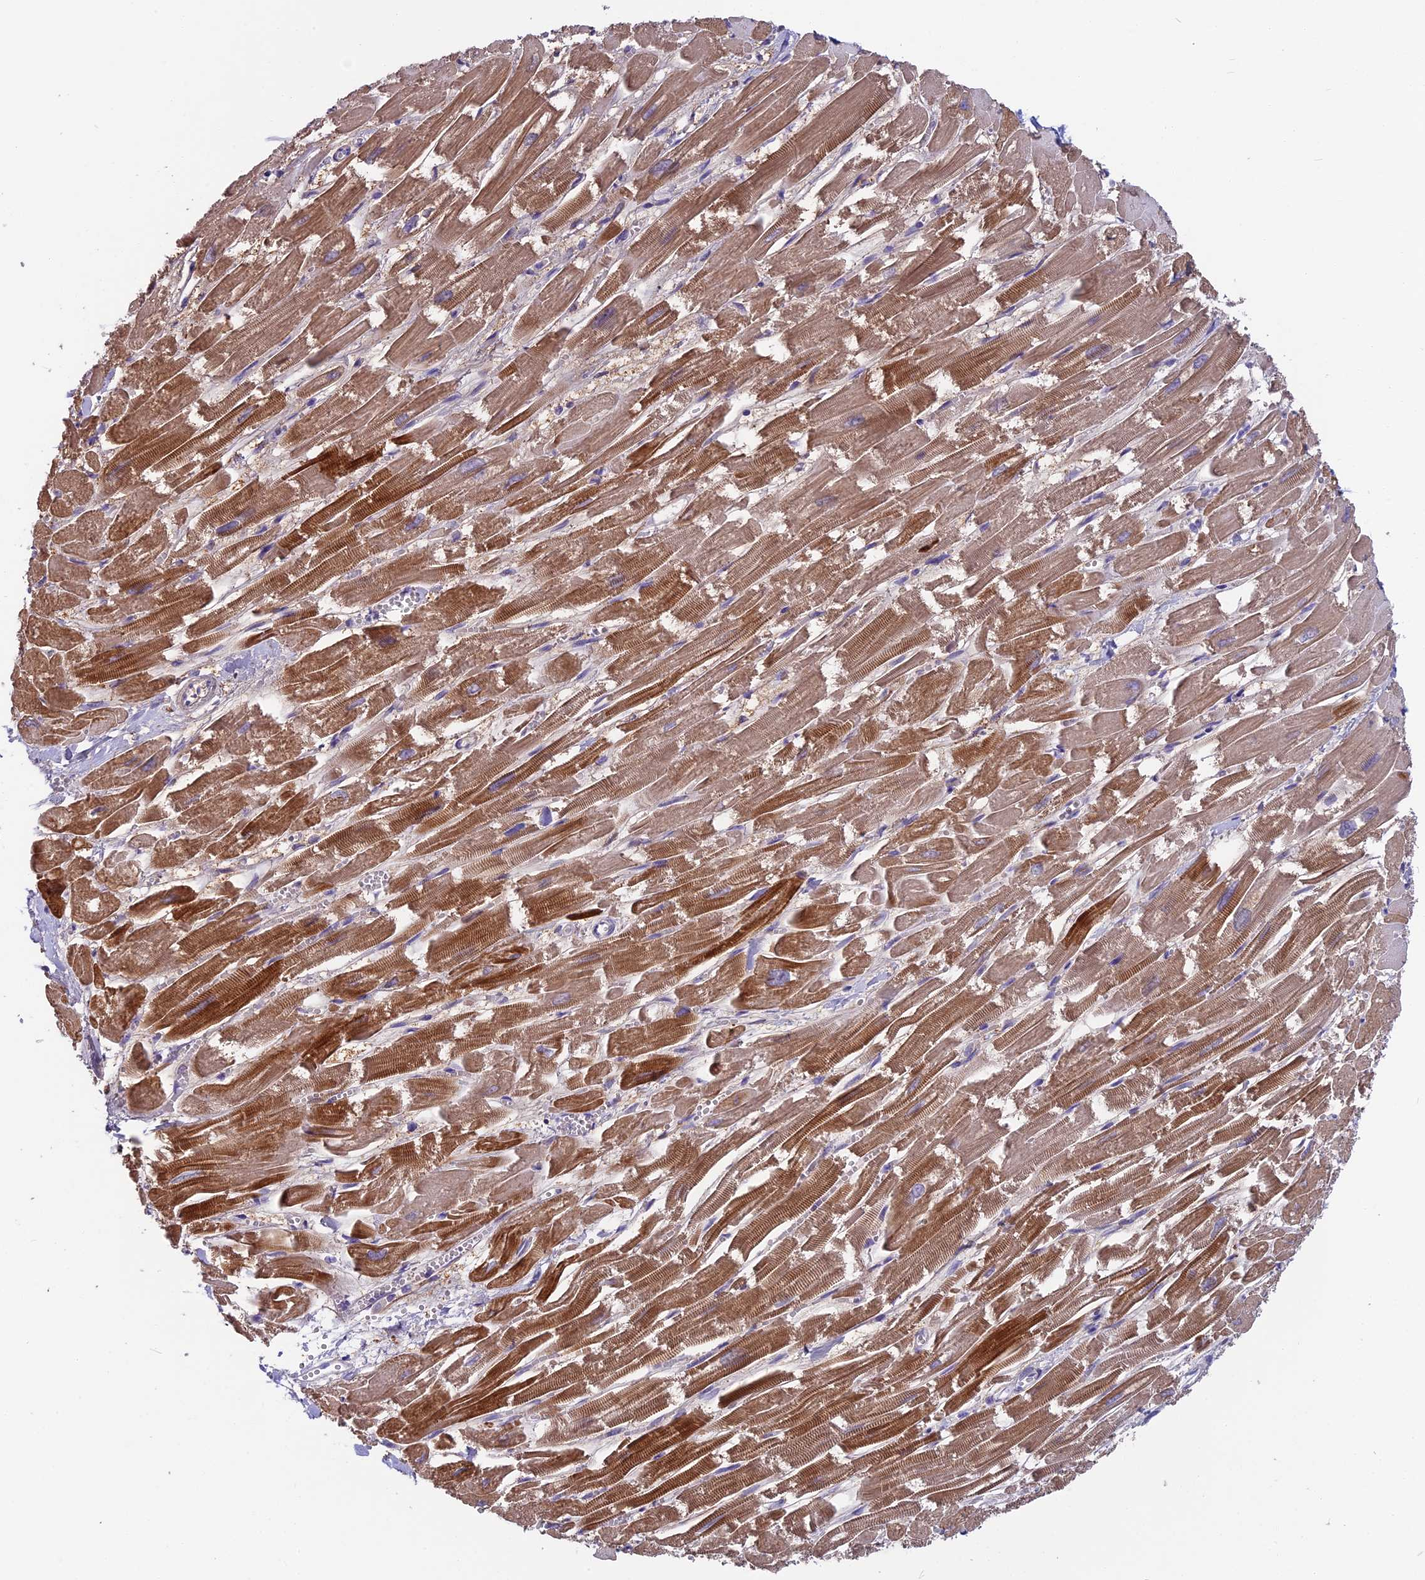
{"staining": {"intensity": "moderate", "quantity": "25%-75%", "location": "cytoplasmic/membranous"}, "tissue": "heart muscle", "cell_type": "Cardiomyocytes", "image_type": "normal", "snomed": [{"axis": "morphology", "description": "Normal tissue, NOS"}, {"axis": "topography", "description": "Heart"}], "caption": "The image exhibits immunohistochemical staining of unremarkable heart muscle. There is moderate cytoplasmic/membranous staining is appreciated in approximately 25%-75% of cardiomyocytes. The protein is stained brown, and the nuclei are stained in blue (DAB IHC with brightfield microscopy, high magnification).", "gene": "SNAP91", "patient": {"sex": "male", "age": 54}}